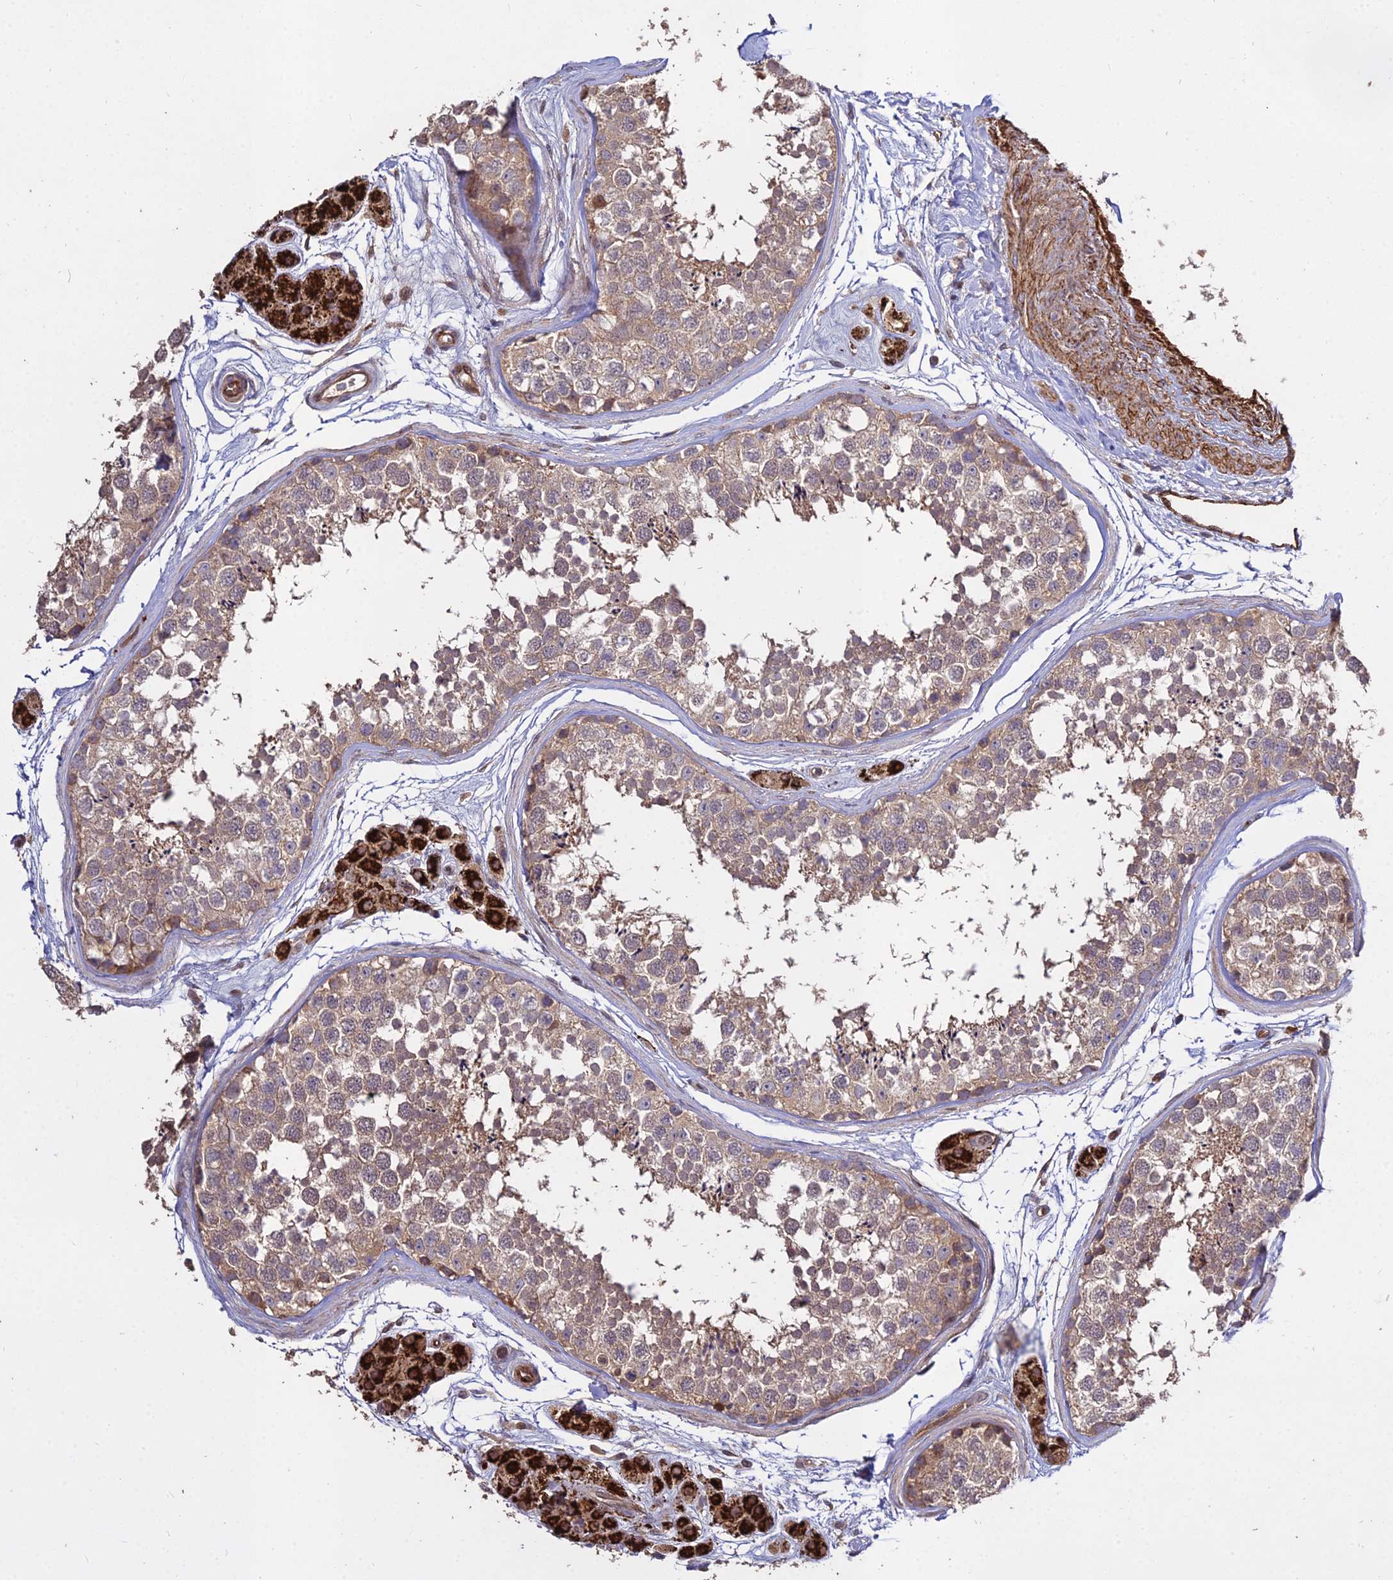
{"staining": {"intensity": "weak", "quantity": ">75%", "location": "cytoplasmic/membranous"}, "tissue": "testis", "cell_type": "Cells in seminiferous ducts", "image_type": "normal", "snomed": [{"axis": "morphology", "description": "Normal tissue, NOS"}, {"axis": "topography", "description": "Testis"}], "caption": "IHC histopathology image of benign testis: human testis stained using IHC shows low levels of weak protein expression localized specifically in the cytoplasmic/membranous of cells in seminiferous ducts, appearing as a cytoplasmic/membranous brown color.", "gene": "GRTP1", "patient": {"sex": "male", "age": 56}}